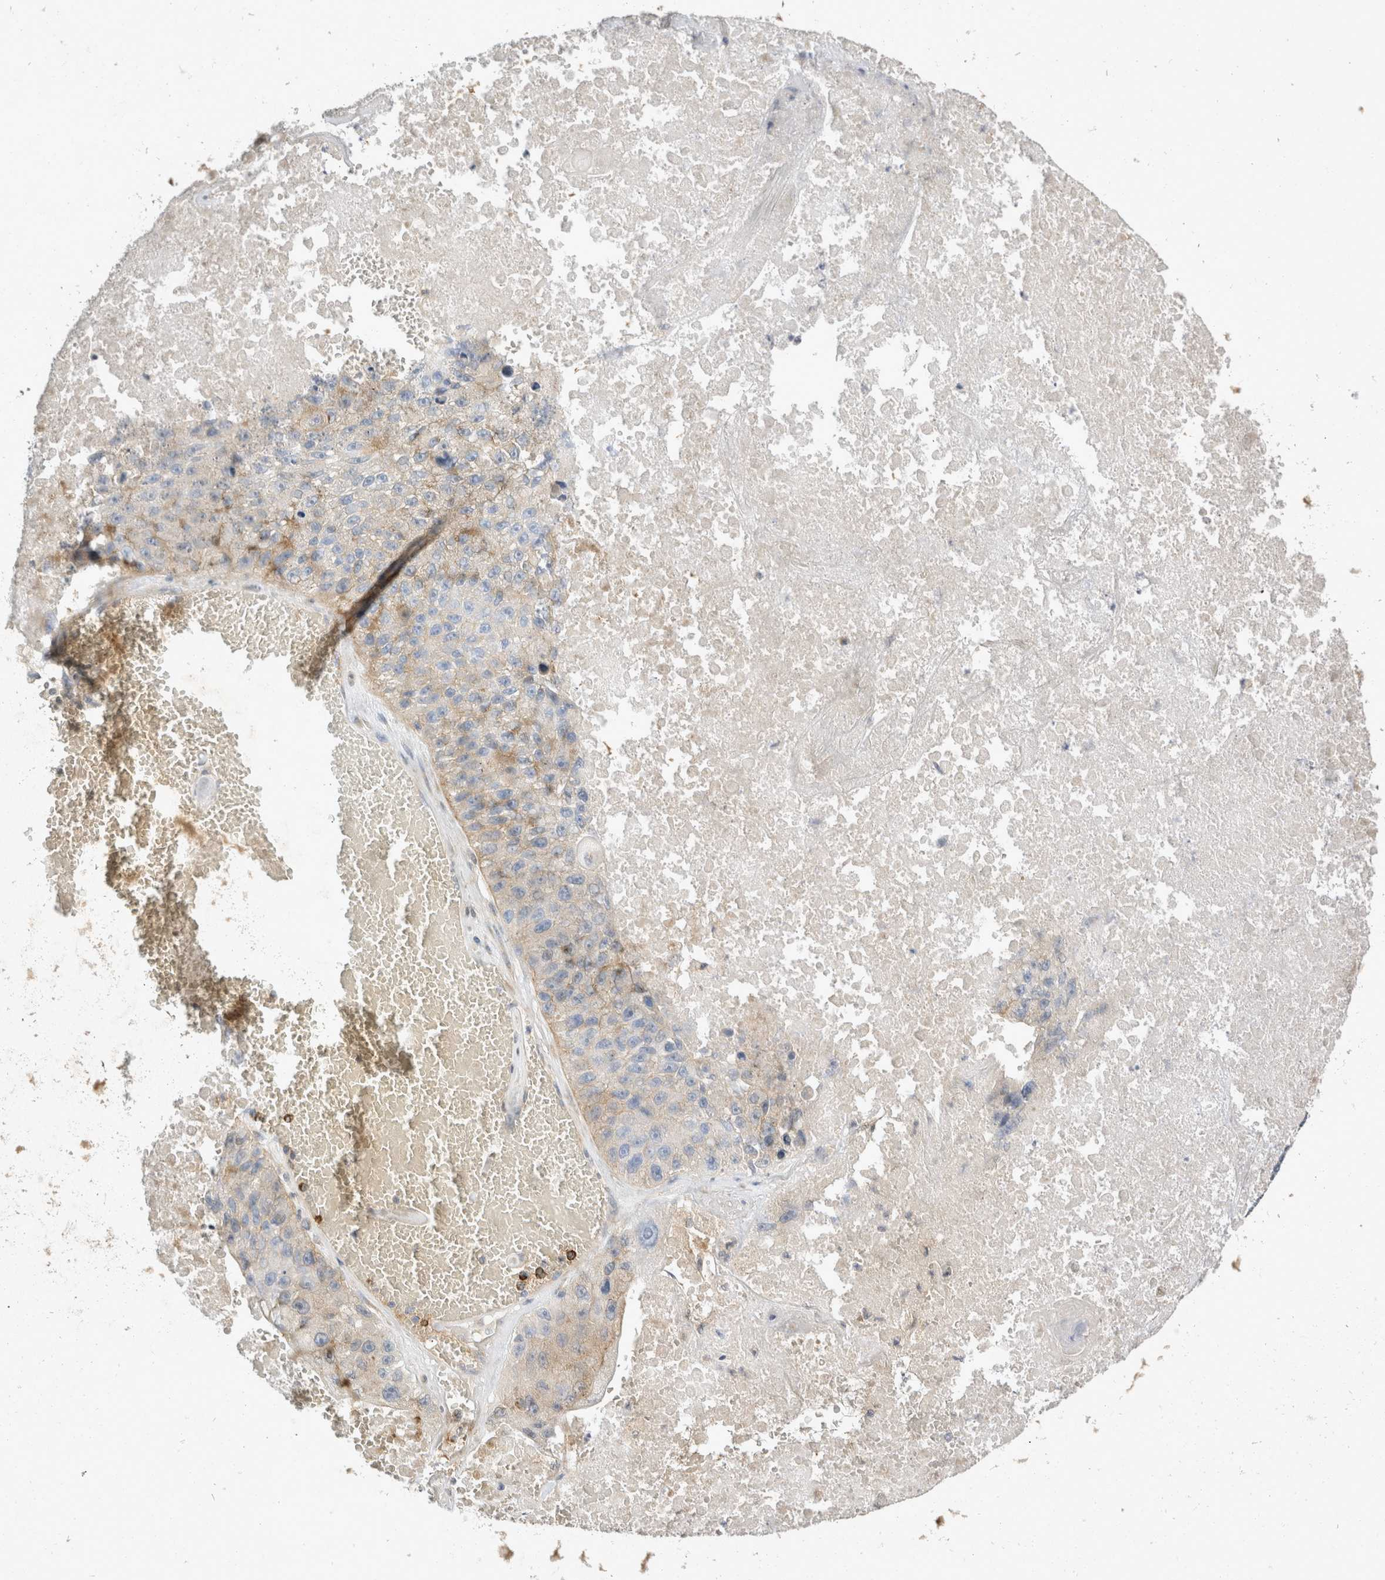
{"staining": {"intensity": "weak", "quantity": "<25%", "location": "cytoplasmic/membranous"}, "tissue": "lung cancer", "cell_type": "Tumor cells", "image_type": "cancer", "snomed": [{"axis": "morphology", "description": "Squamous cell carcinoma, NOS"}, {"axis": "topography", "description": "Lung"}], "caption": "This micrograph is of lung squamous cell carcinoma stained with IHC to label a protein in brown with the nuclei are counter-stained blue. There is no staining in tumor cells. The staining is performed using DAB (3,3'-diaminobenzidine) brown chromogen with nuclei counter-stained in using hematoxylin.", "gene": "TOM1L2", "patient": {"sex": "male", "age": 61}}